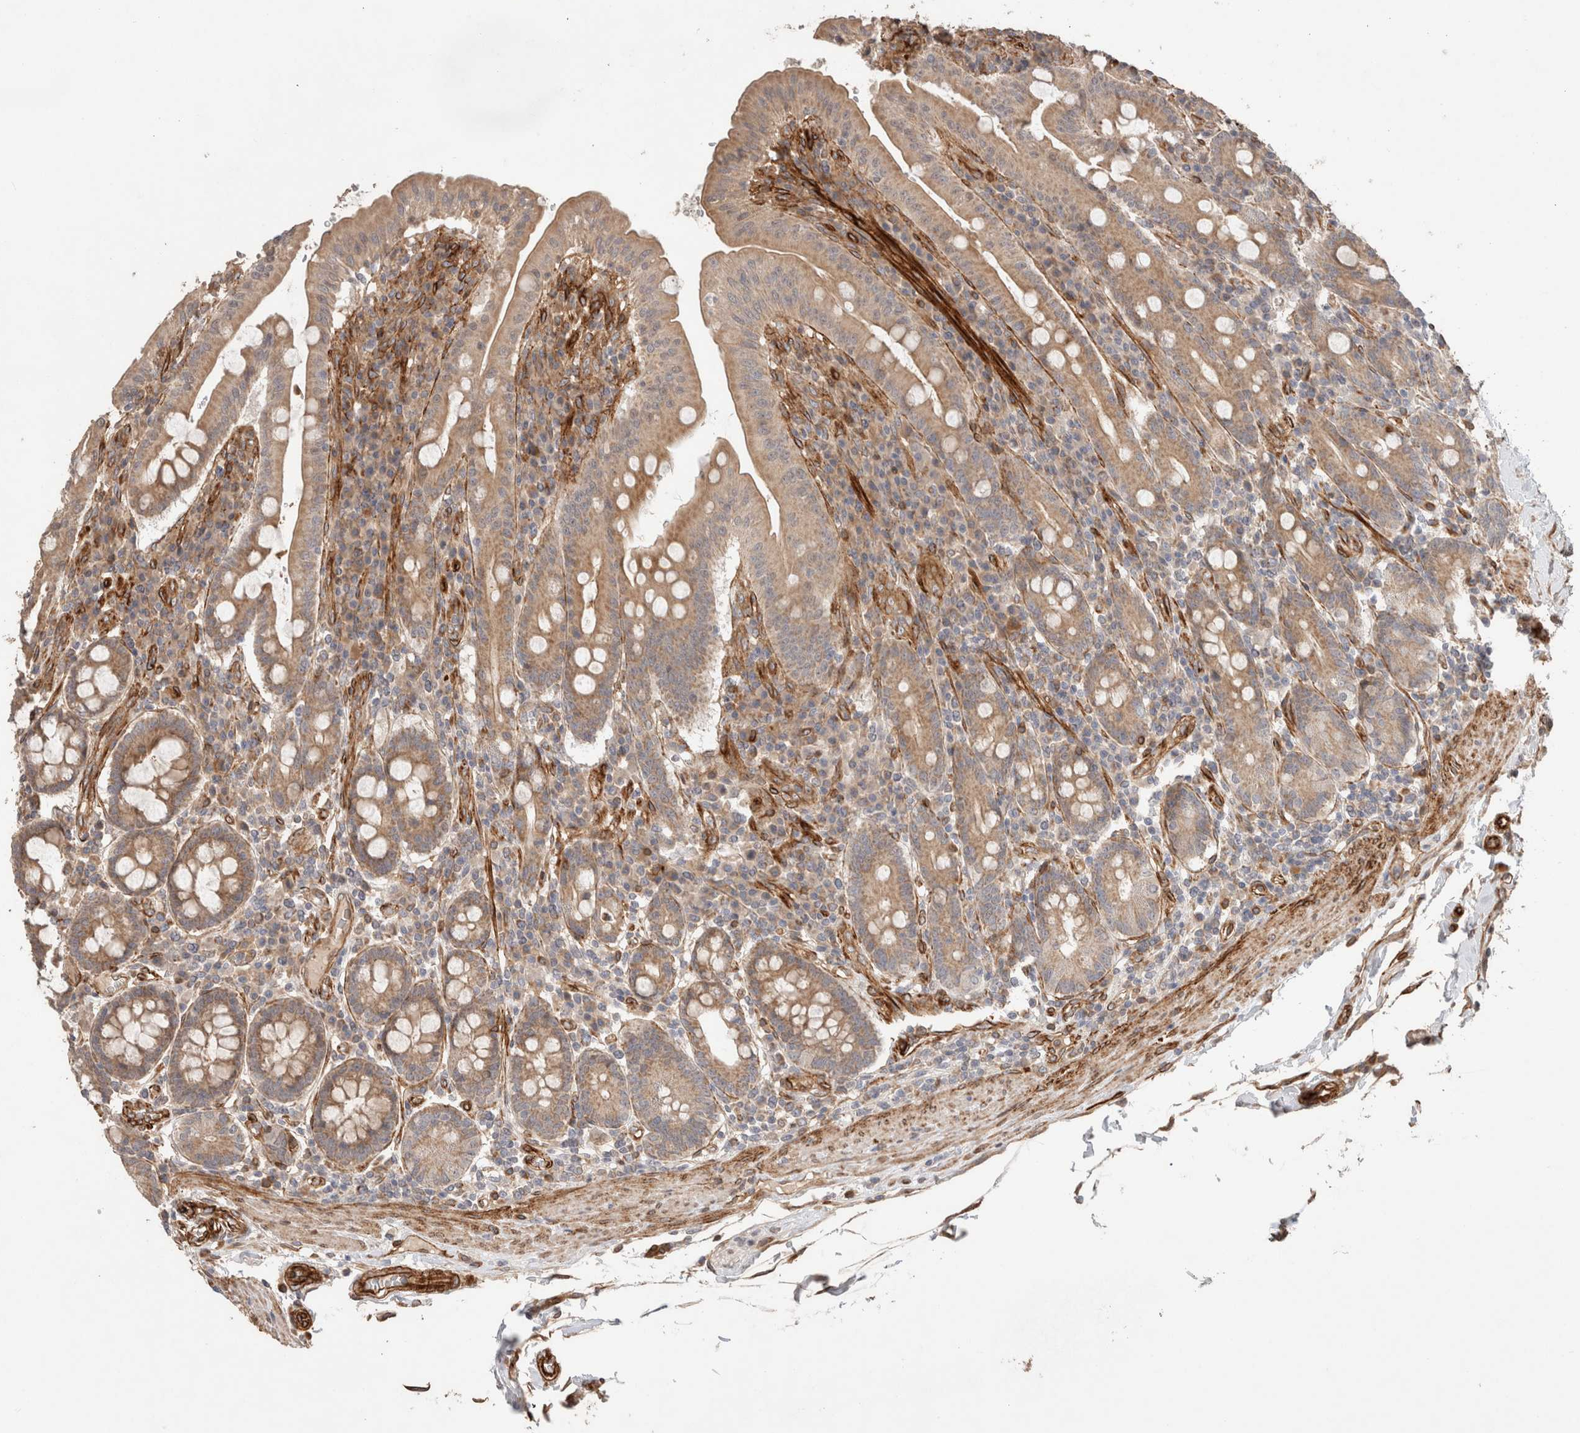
{"staining": {"intensity": "moderate", "quantity": ">75%", "location": "cytoplasmic/membranous"}, "tissue": "duodenum", "cell_type": "Glandular cells", "image_type": "normal", "snomed": [{"axis": "morphology", "description": "Normal tissue, NOS"}, {"axis": "morphology", "description": "Adenocarcinoma, NOS"}, {"axis": "topography", "description": "Pancreas"}, {"axis": "topography", "description": "Duodenum"}], "caption": "Protein expression analysis of unremarkable human duodenum reveals moderate cytoplasmic/membranous expression in approximately >75% of glandular cells.", "gene": "RAB32", "patient": {"sex": "male", "age": 50}}